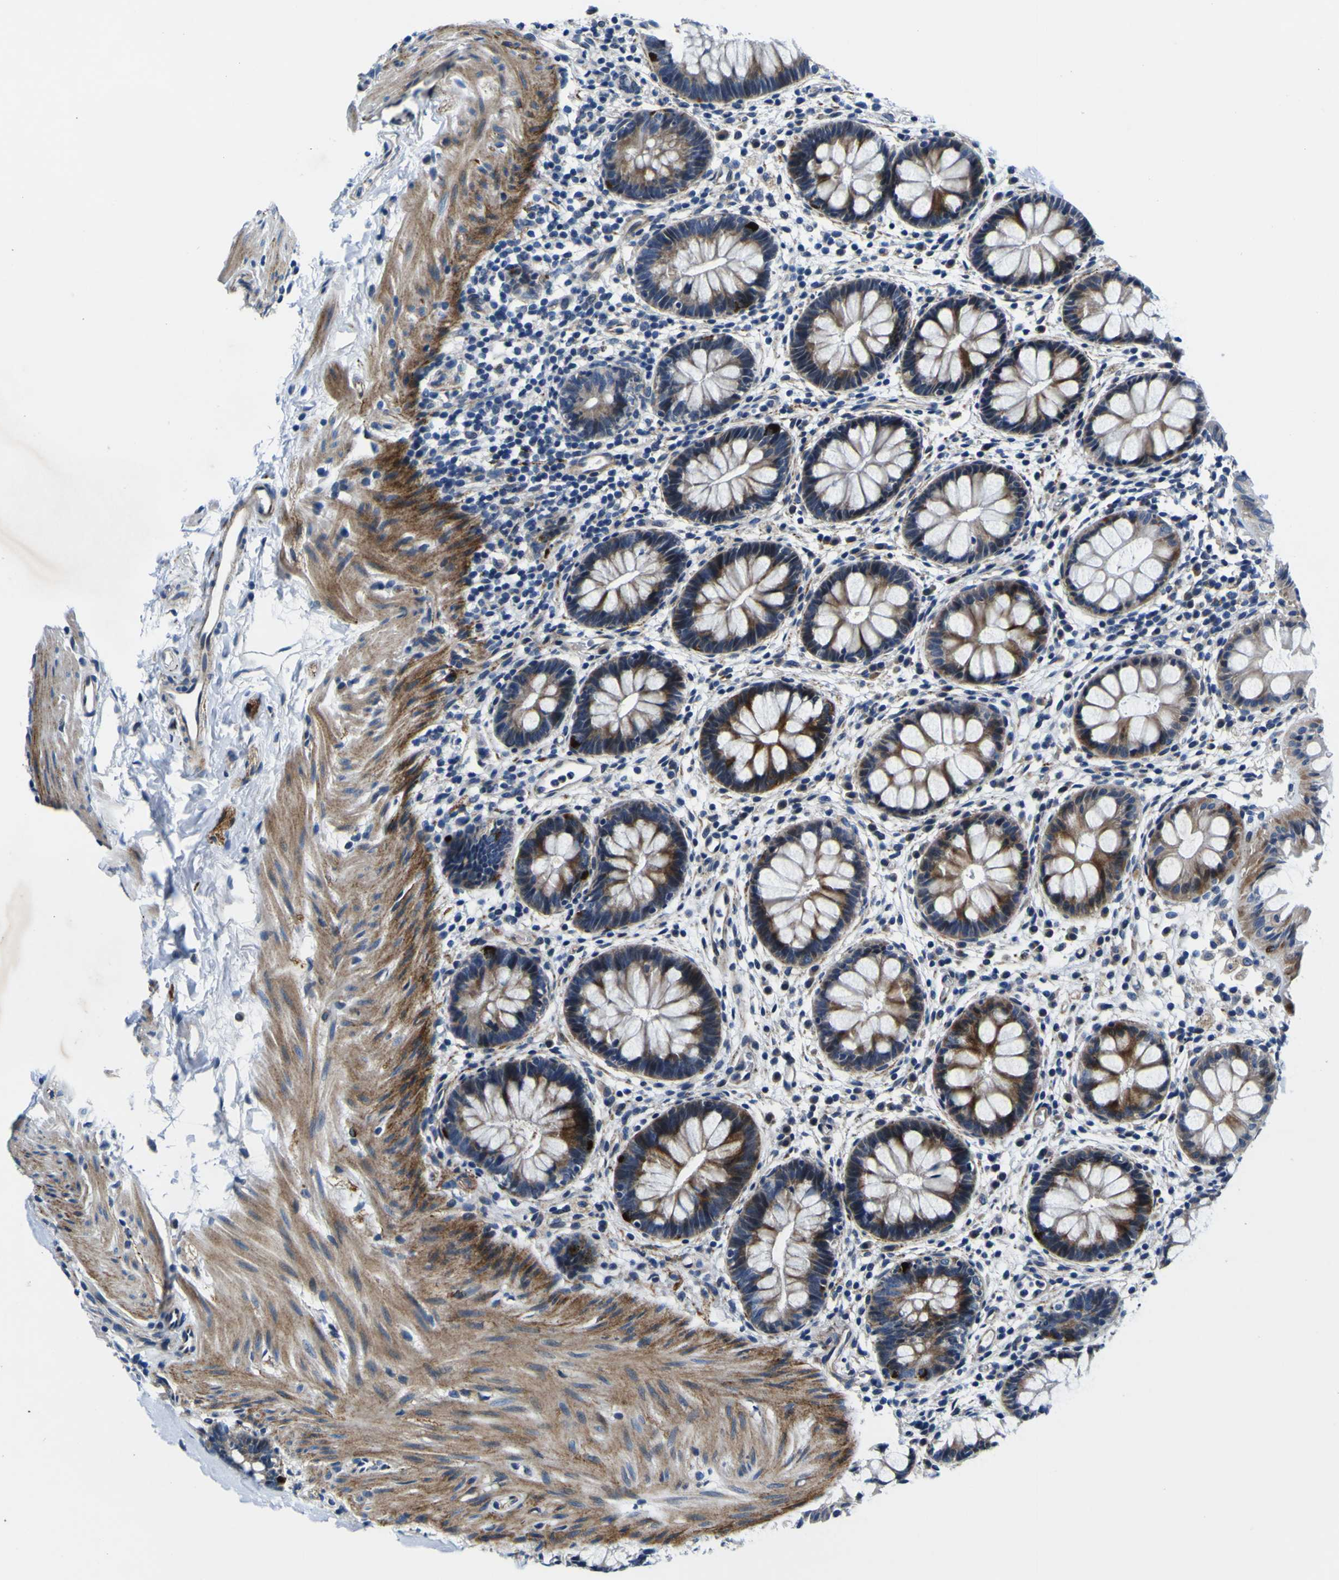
{"staining": {"intensity": "moderate", "quantity": ">75%", "location": "cytoplasmic/membranous"}, "tissue": "rectum", "cell_type": "Glandular cells", "image_type": "normal", "snomed": [{"axis": "morphology", "description": "Normal tissue, NOS"}, {"axis": "topography", "description": "Rectum"}], "caption": "Protein analysis of benign rectum shows moderate cytoplasmic/membranous staining in approximately >75% of glandular cells.", "gene": "AGAP3", "patient": {"sex": "female", "age": 24}}